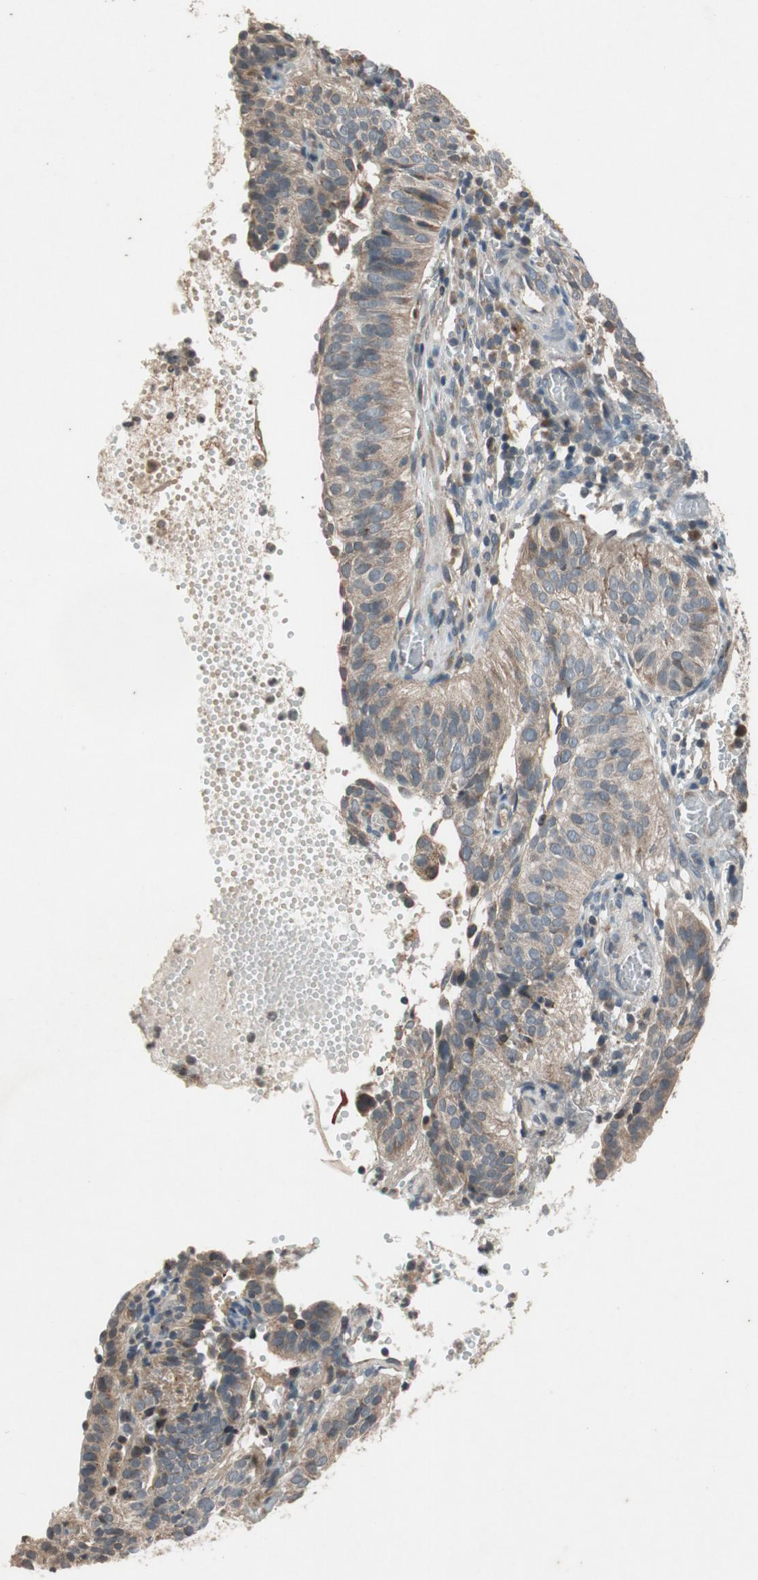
{"staining": {"intensity": "moderate", "quantity": ">75%", "location": "cytoplasmic/membranous"}, "tissue": "cervical cancer", "cell_type": "Tumor cells", "image_type": "cancer", "snomed": [{"axis": "morphology", "description": "Squamous cell carcinoma, NOS"}, {"axis": "topography", "description": "Cervix"}], "caption": "Immunohistochemistry (DAB) staining of cervical cancer (squamous cell carcinoma) displays moderate cytoplasmic/membranous protein positivity in about >75% of tumor cells.", "gene": "ATP2C1", "patient": {"sex": "female", "age": 39}}